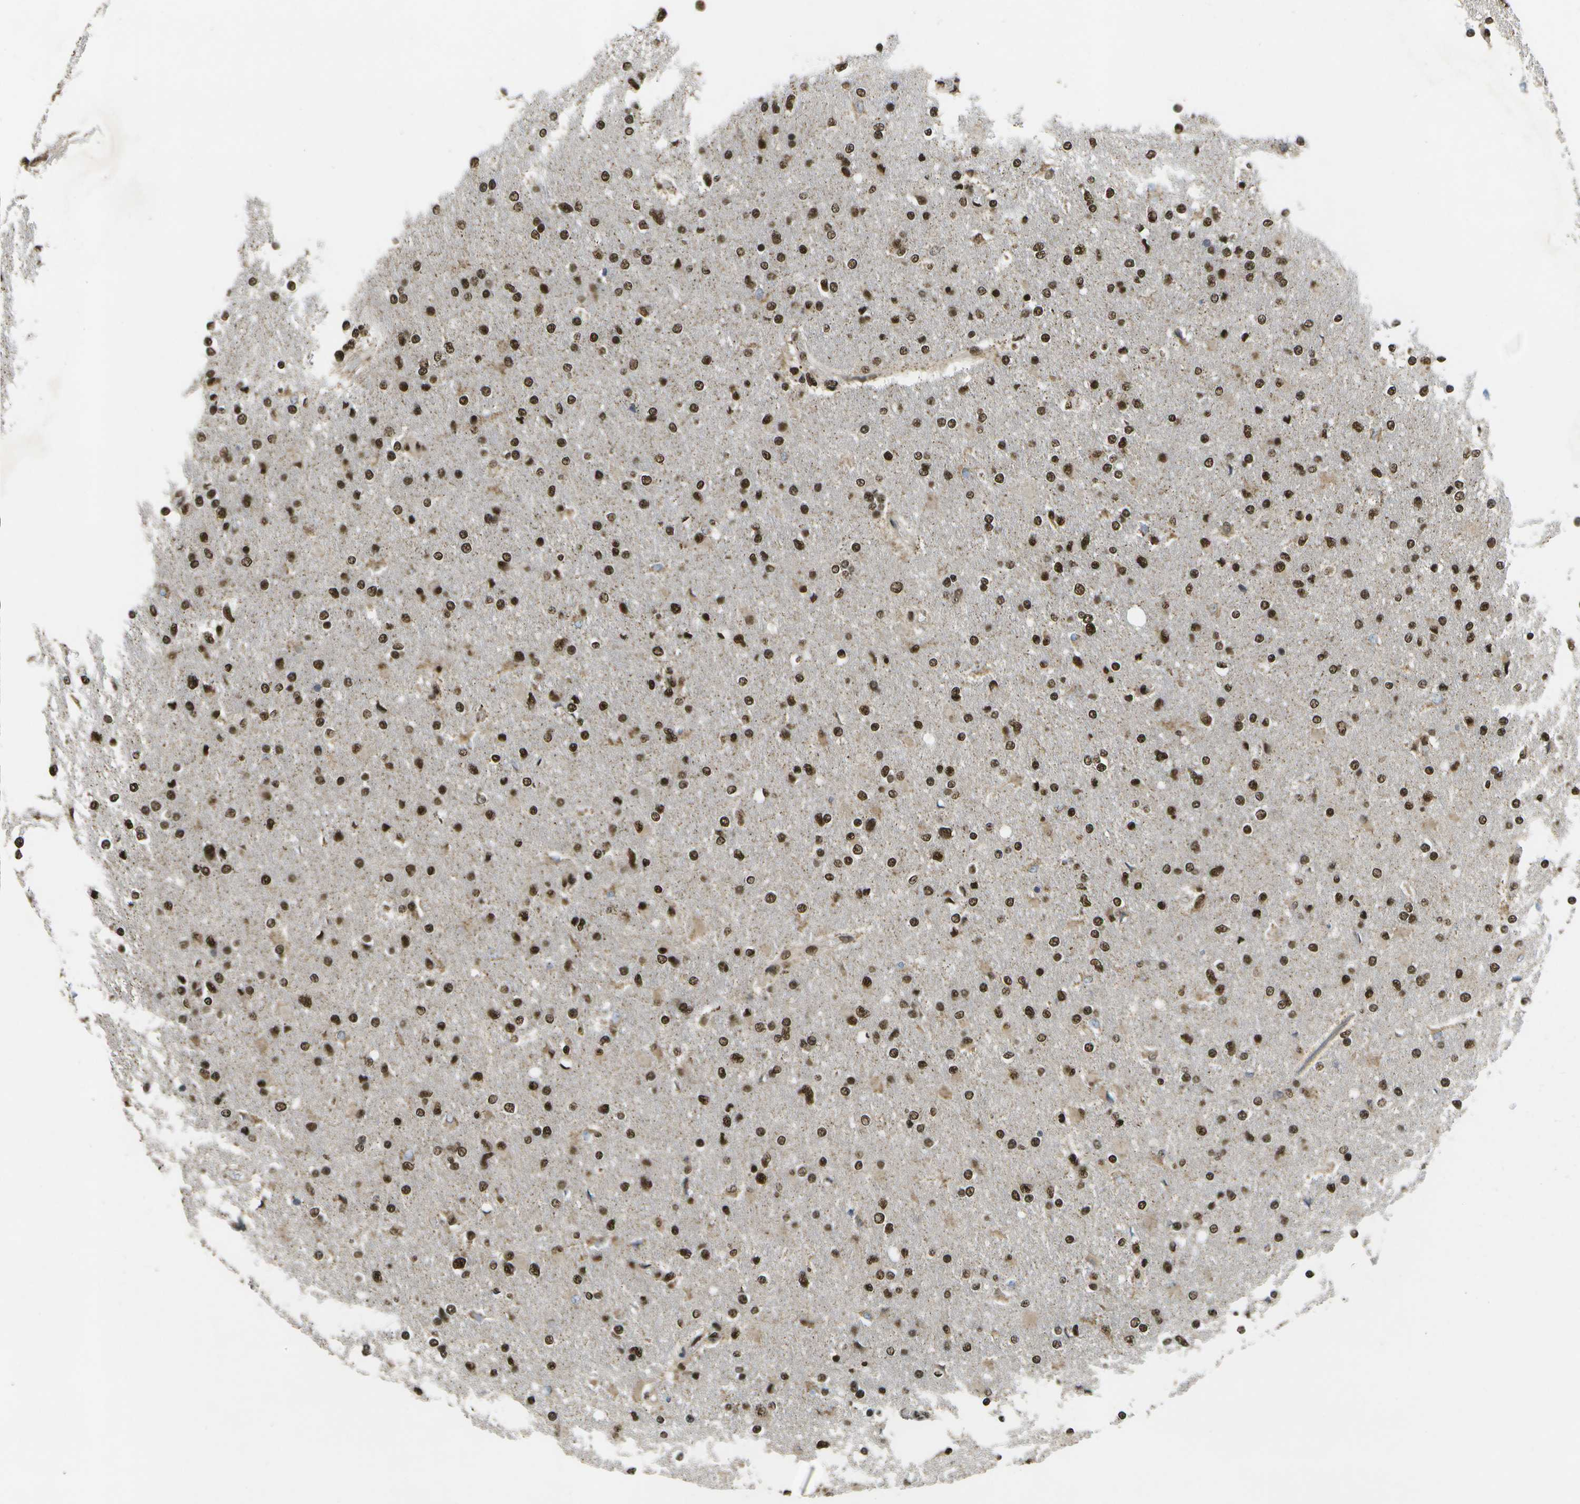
{"staining": {"intensity": "strong", "quantity": ">75%", "location": "nuclear"}, "tissue": "glioma", "cell_type": "Tumor cells", "image_type": "cancer", "snomed": [{"axis": "morphology", "description": "Glioma, malignant, High grade"}, {"axis": "topography", "description": "Cerebral cortex"}], "caption": "A micrograph of malignant glioma (high-grade) stained for a protein shows strong nuclear brown staining in tumor cells.", "gene": "SPEN", "patient": {"sex": "female", "age": 36}}